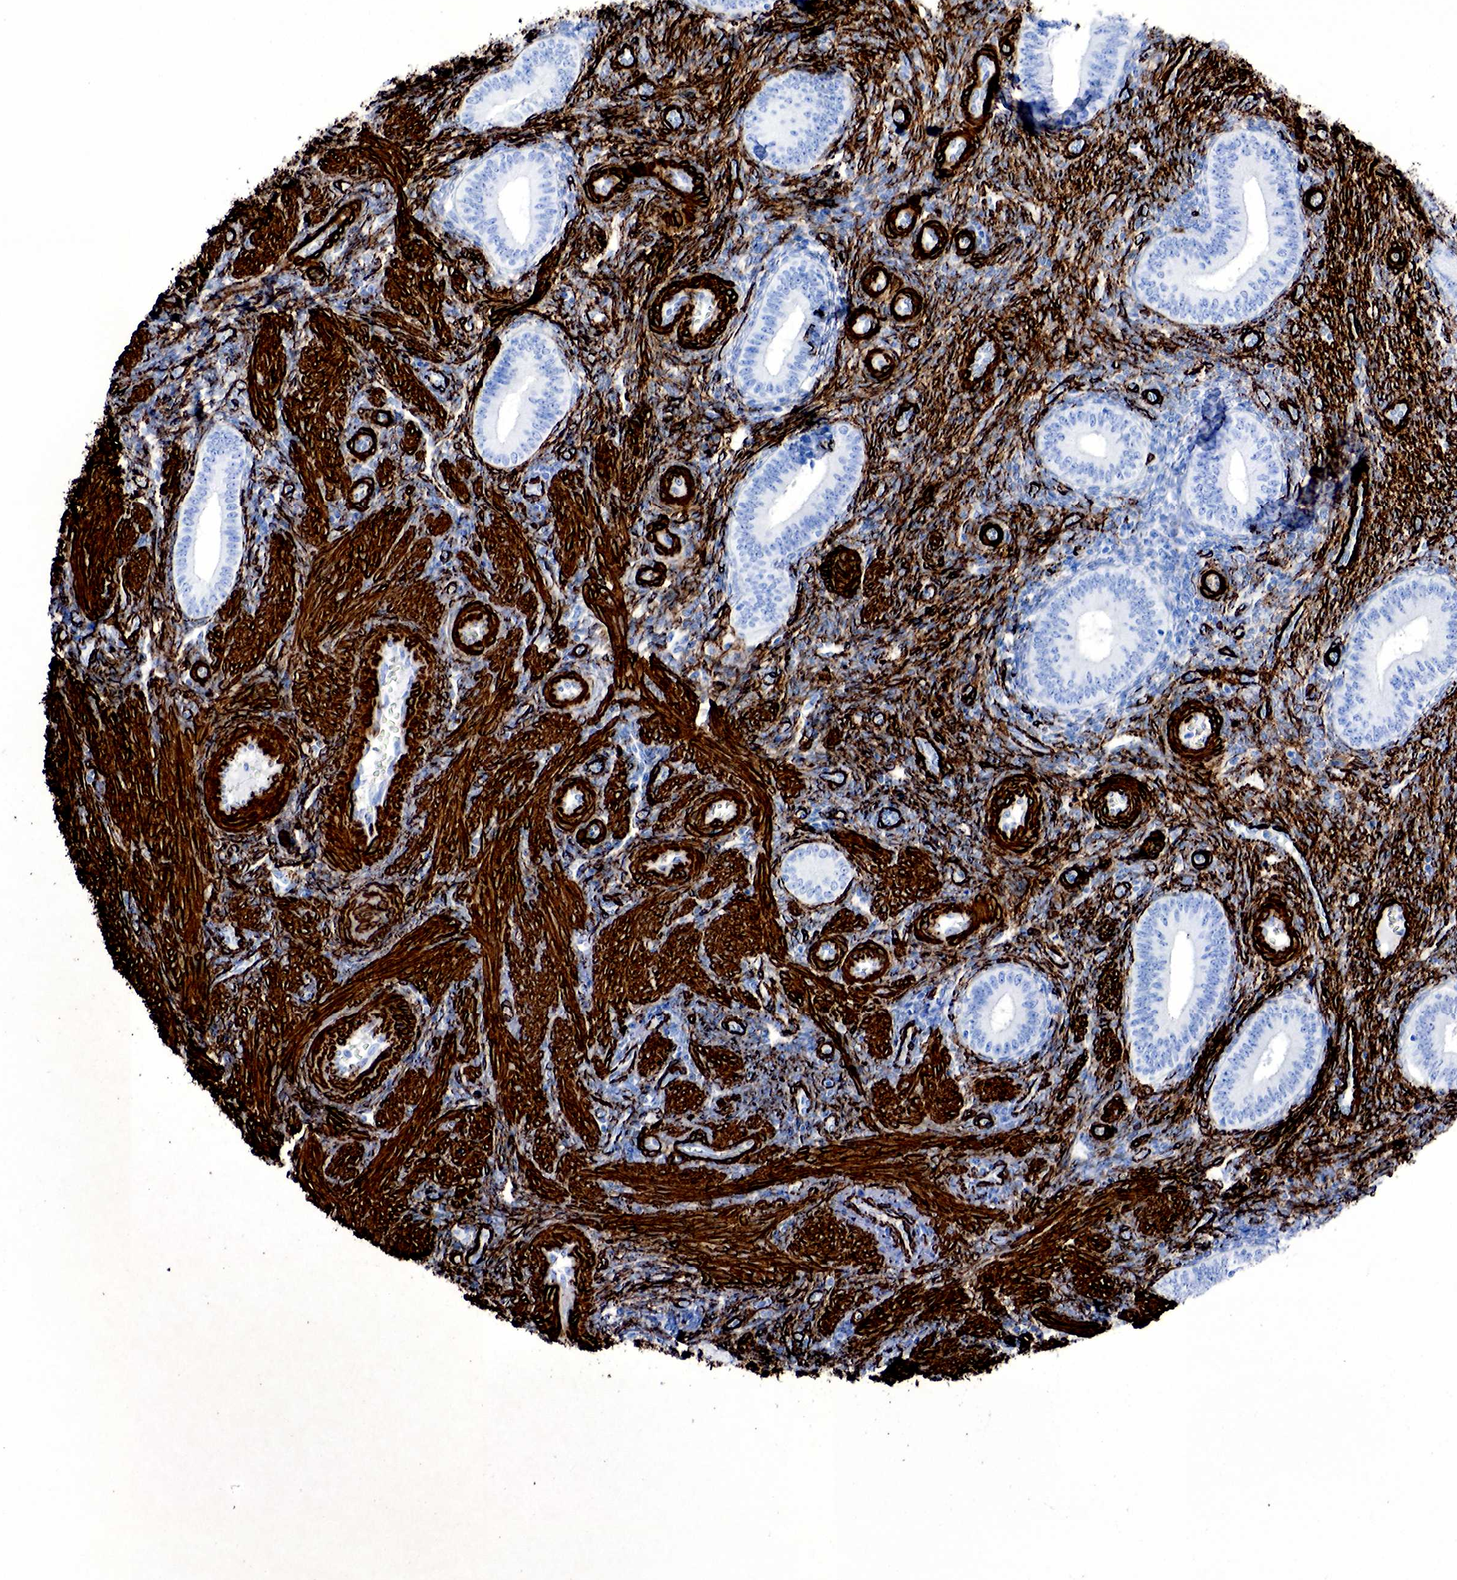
{"staining": {"intensity": "strong", "quantity": "25%-75%", "location": "cytoplasmic/membranous"}, "tissue": "endometrium", "cell_type": "Cells in endometrial stroma", "image_type": "normal", "snomed": [{"axis": "morphology", "description": "Normal tissue, NOS"}, {"axis": "topography", "description": "Endometrium"}], "caption": "A histopathology image showing strong cytoplasmic/membranous expression in about 25%-75% of cells in endometrial stroma in normal endometrium, as visualized by brown immunohistochemical staining.", "gene": "ACTA2", "patient": {"sex": "female", "age": 35}}